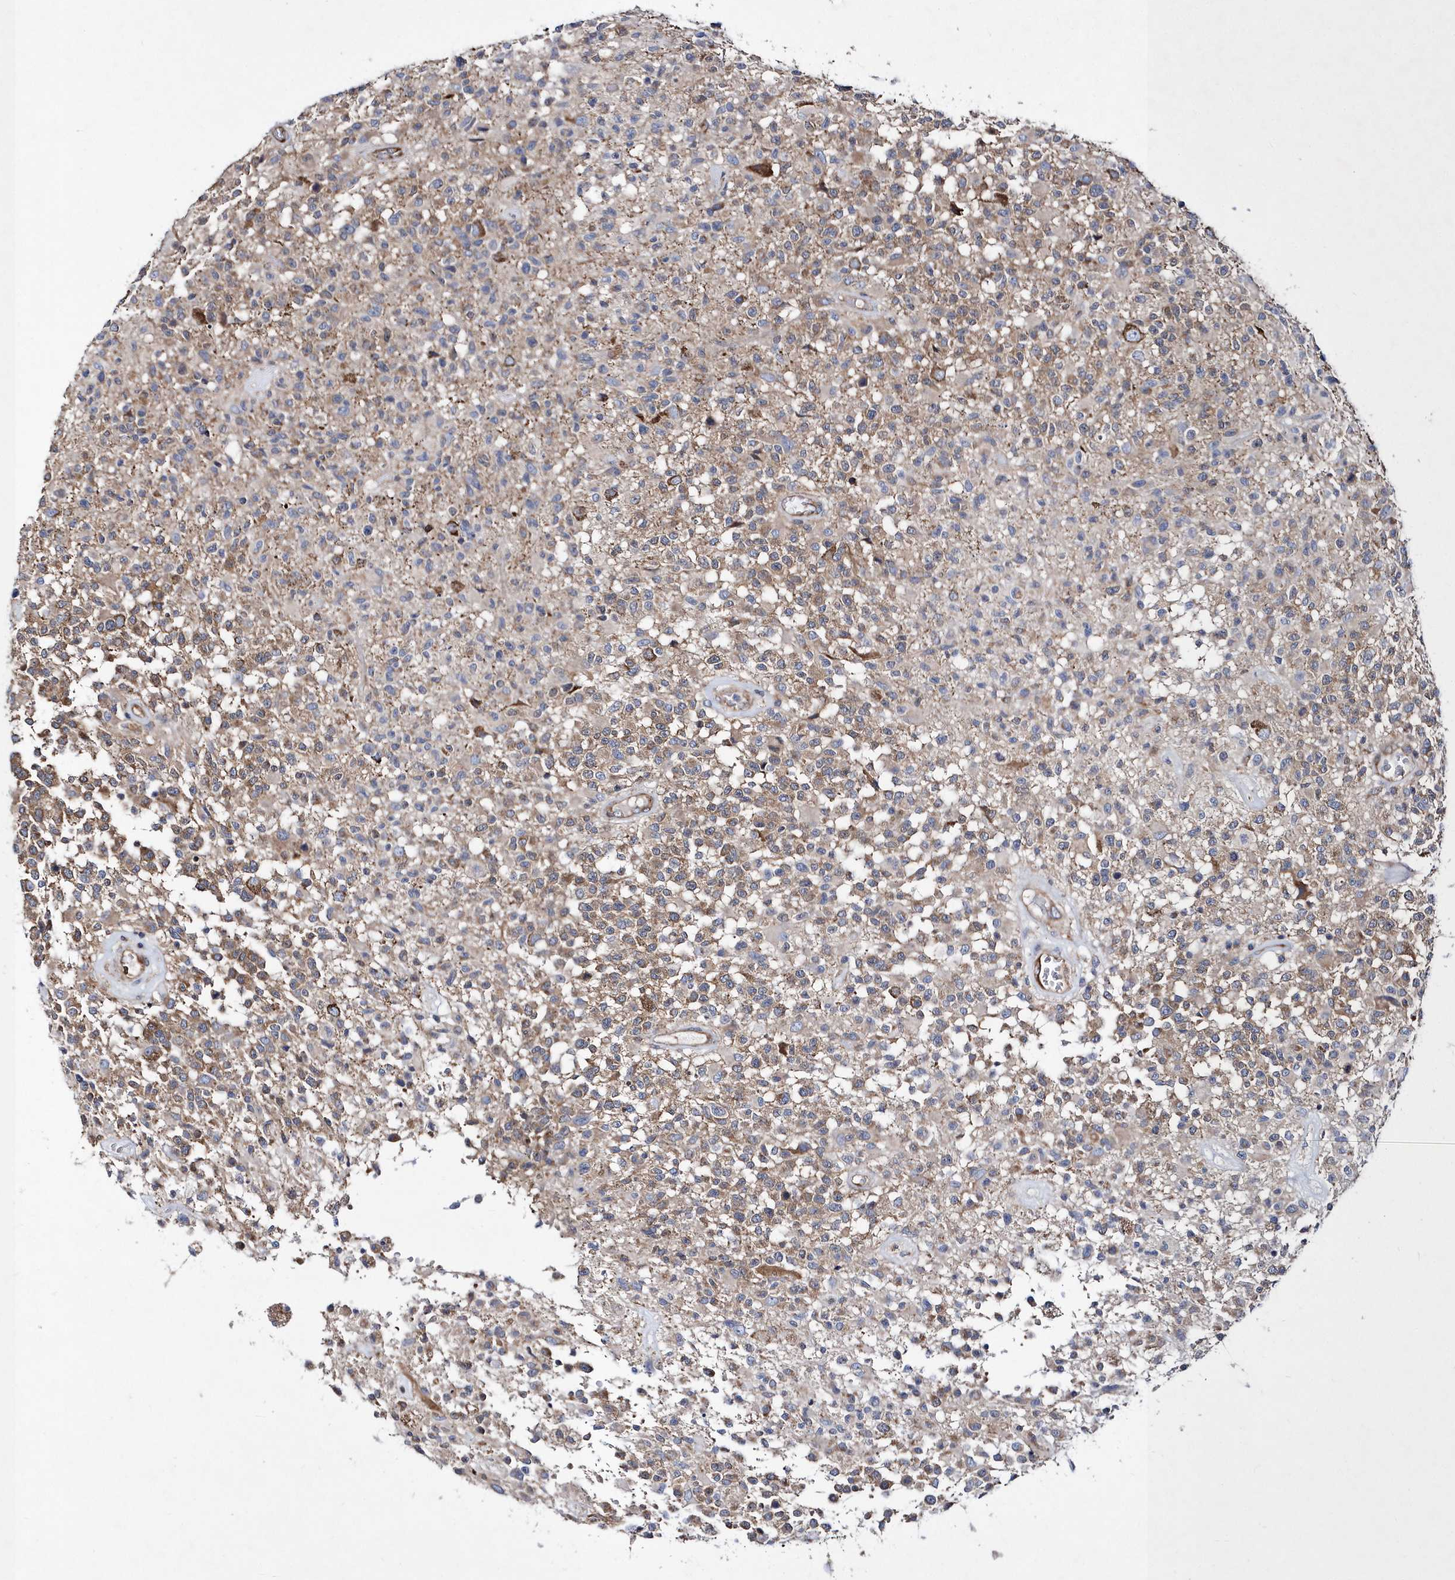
{"staining": {"intensity": "moderate", "quantity": "25%-75%", "location": "cytoplasmic/membranous"}, "tissue": "glioma", "cell_type": "Tumor cells", "image_type": "cancer", "snomed": [{"axis": "morphology", "description": "Glioma, malignant, High grade"}, {"axis": "morphology", "description": "Glioblastoma, NOS"}, {"axis": "topography", "description": "Brain"}], "caption": "A photomicrograph of glioma stained for a protein reveals moderate cytoplasmic/membranous brown staining in tumor cells.", "gene": "JKAMP", "patient": {"sex": "male", "age": 60}}